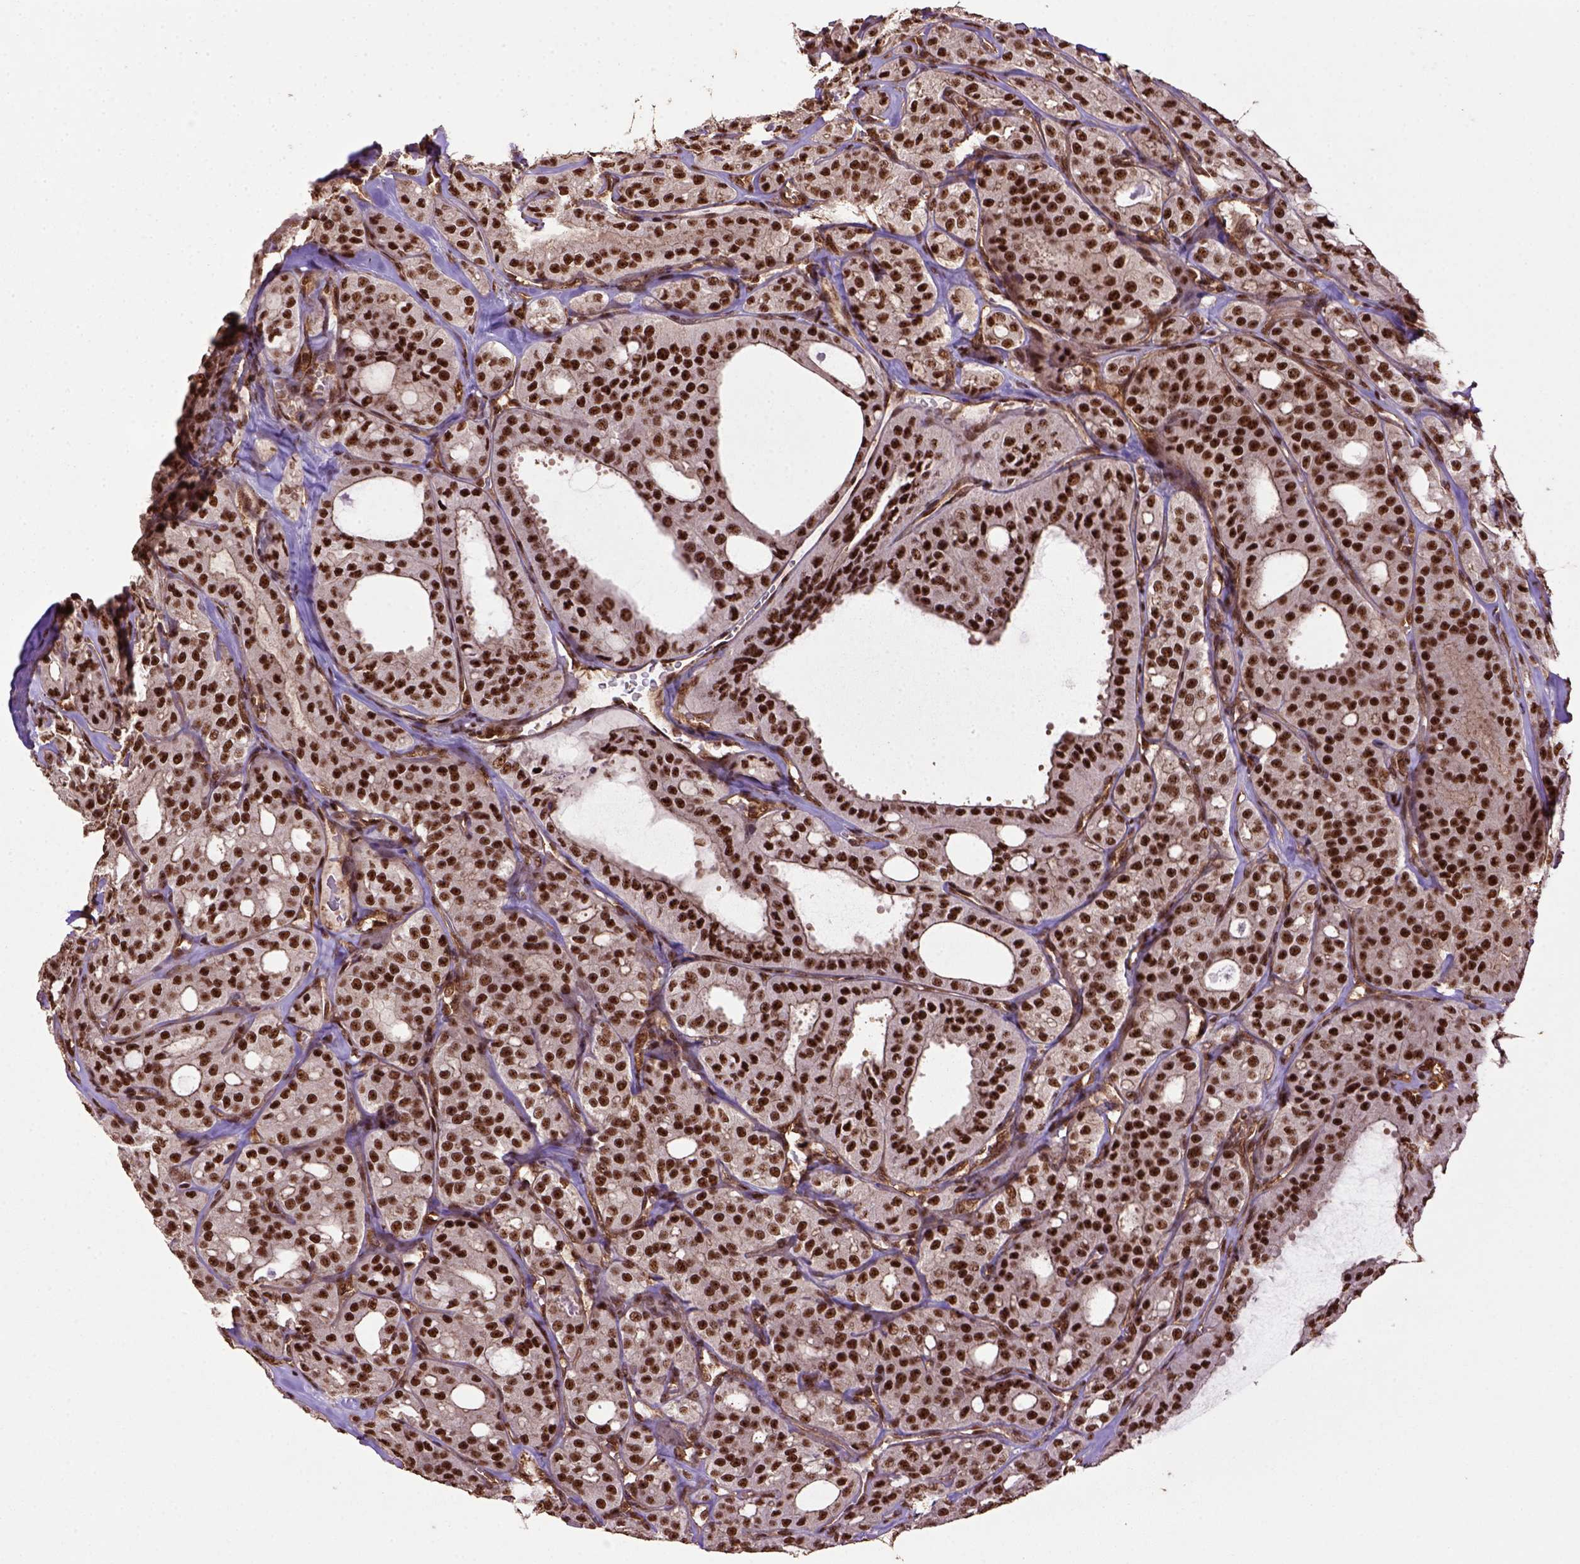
{"staining": {"intensity": "strong", "quantity": ">75%", "location": "nuclear"}, "tissue": "thyroid cancer", "cell_type": "Tumor cells", "image_type": "cancer", "snomed": [{"axis": "morphology", "description": "Follicular adenoma carcinoma, NOS"}, {"axis": "topography", "description": "Thyroid gland"}], "caption": "The micrograph exhibits staining of follicular adenoma carcinoma (thyroid), revealing strong nuclear protein staining (brown color) within tumor cells.", "gene": "PPIG", "patient": {"sex": "male", "age": 75}}